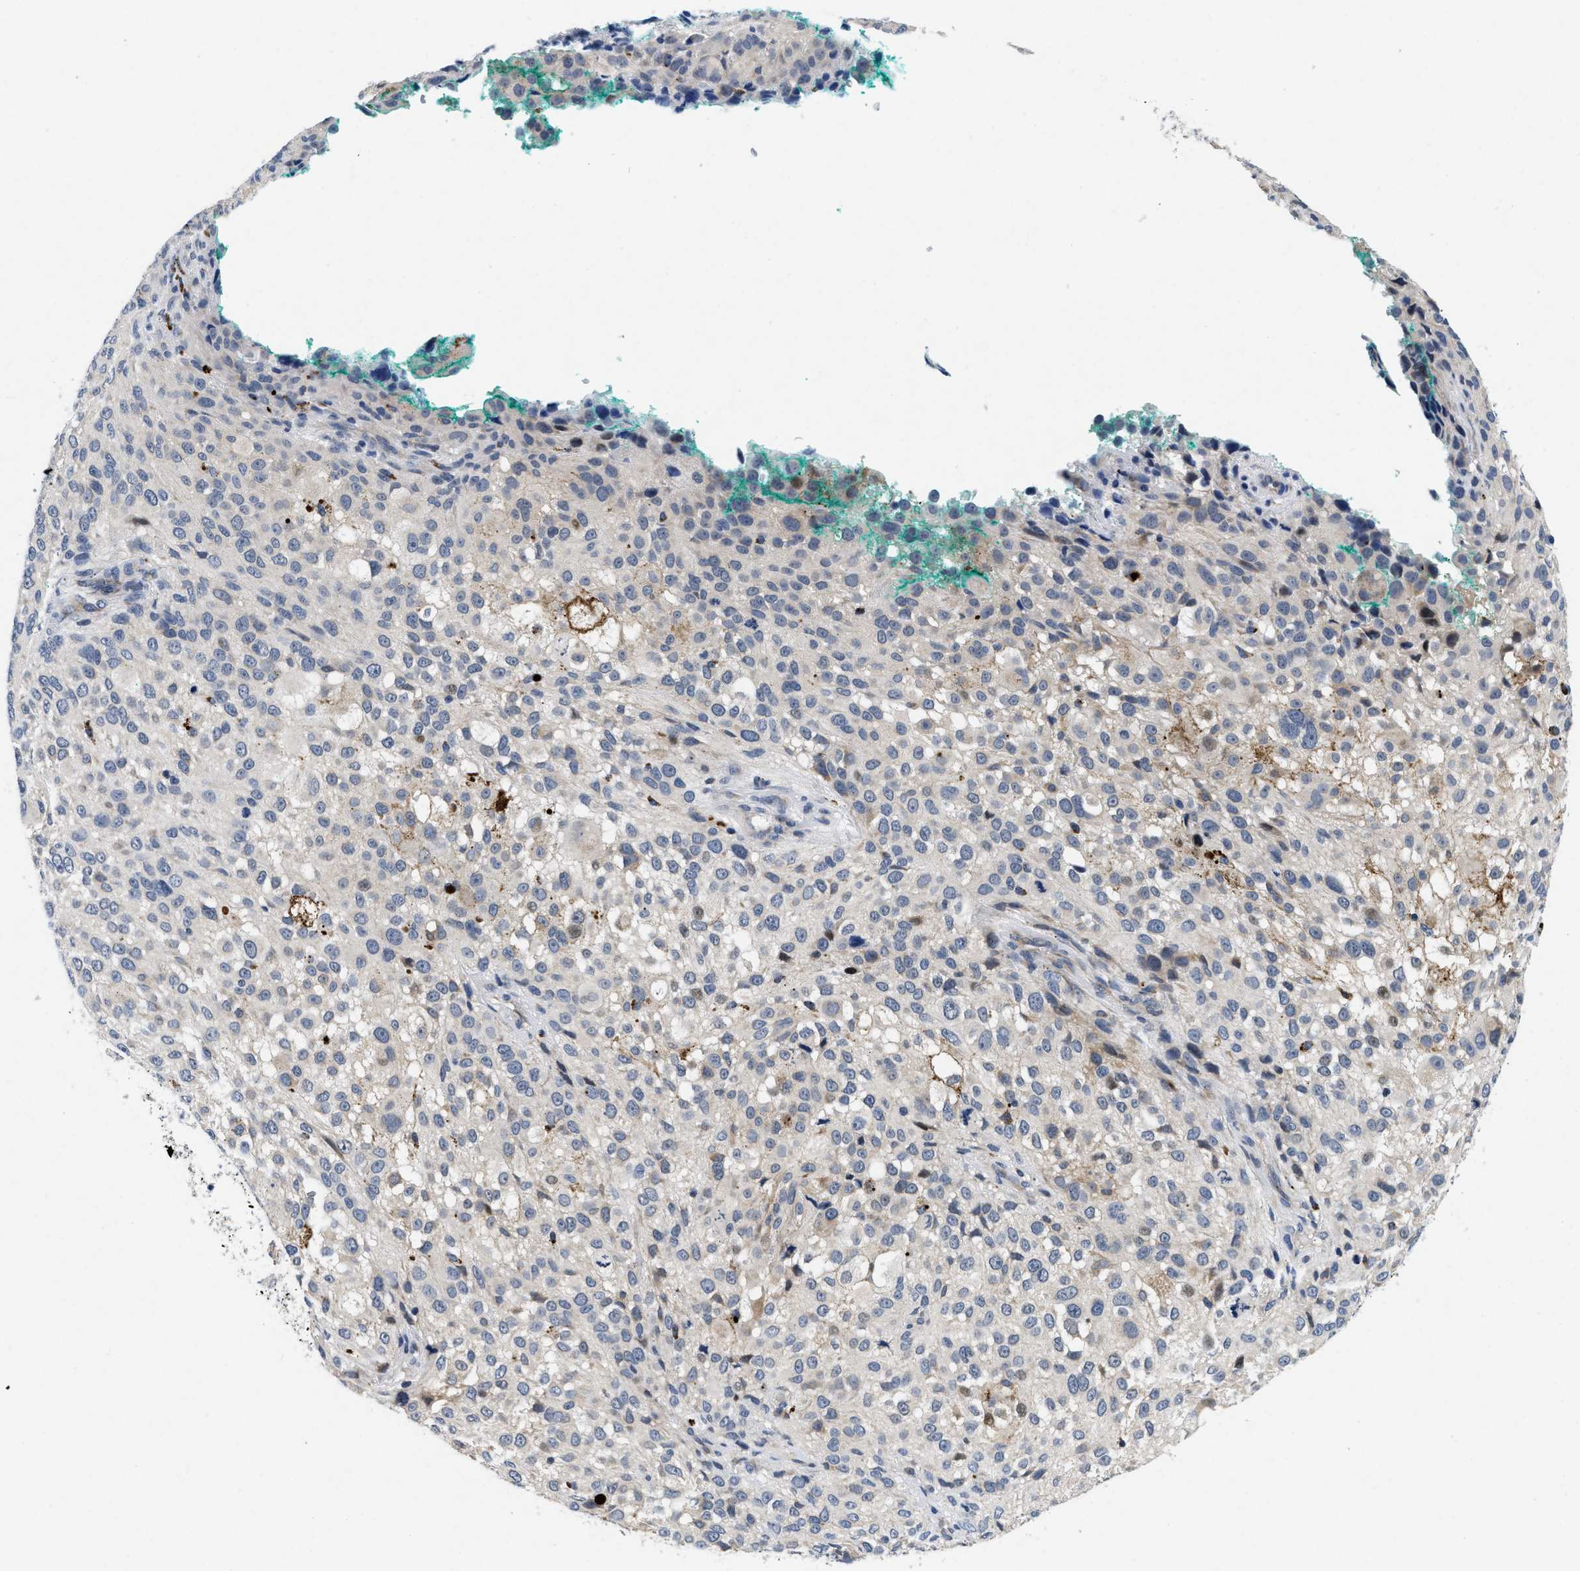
{"staining": {"intensity": "weak", "quantity": "<25%", "location": "cytoplasmic/membranous"}, "tissue": "melanoma", "cell_type": "Tumor cells", "image_type": "cancer", "snomed": [{"axis": "morphology", "description": "Necrosis, NOS"}, {"axis": "morphology", "description": "Malignant melanoma, NOS"}, {"axis": "topography", "description": "Skin"}], "caption": "Image shows no protein expression in tumor cells of malignant melanoma tissue.", "gene": "PDP1", "patient": {"sex": "female", "age": 87}}